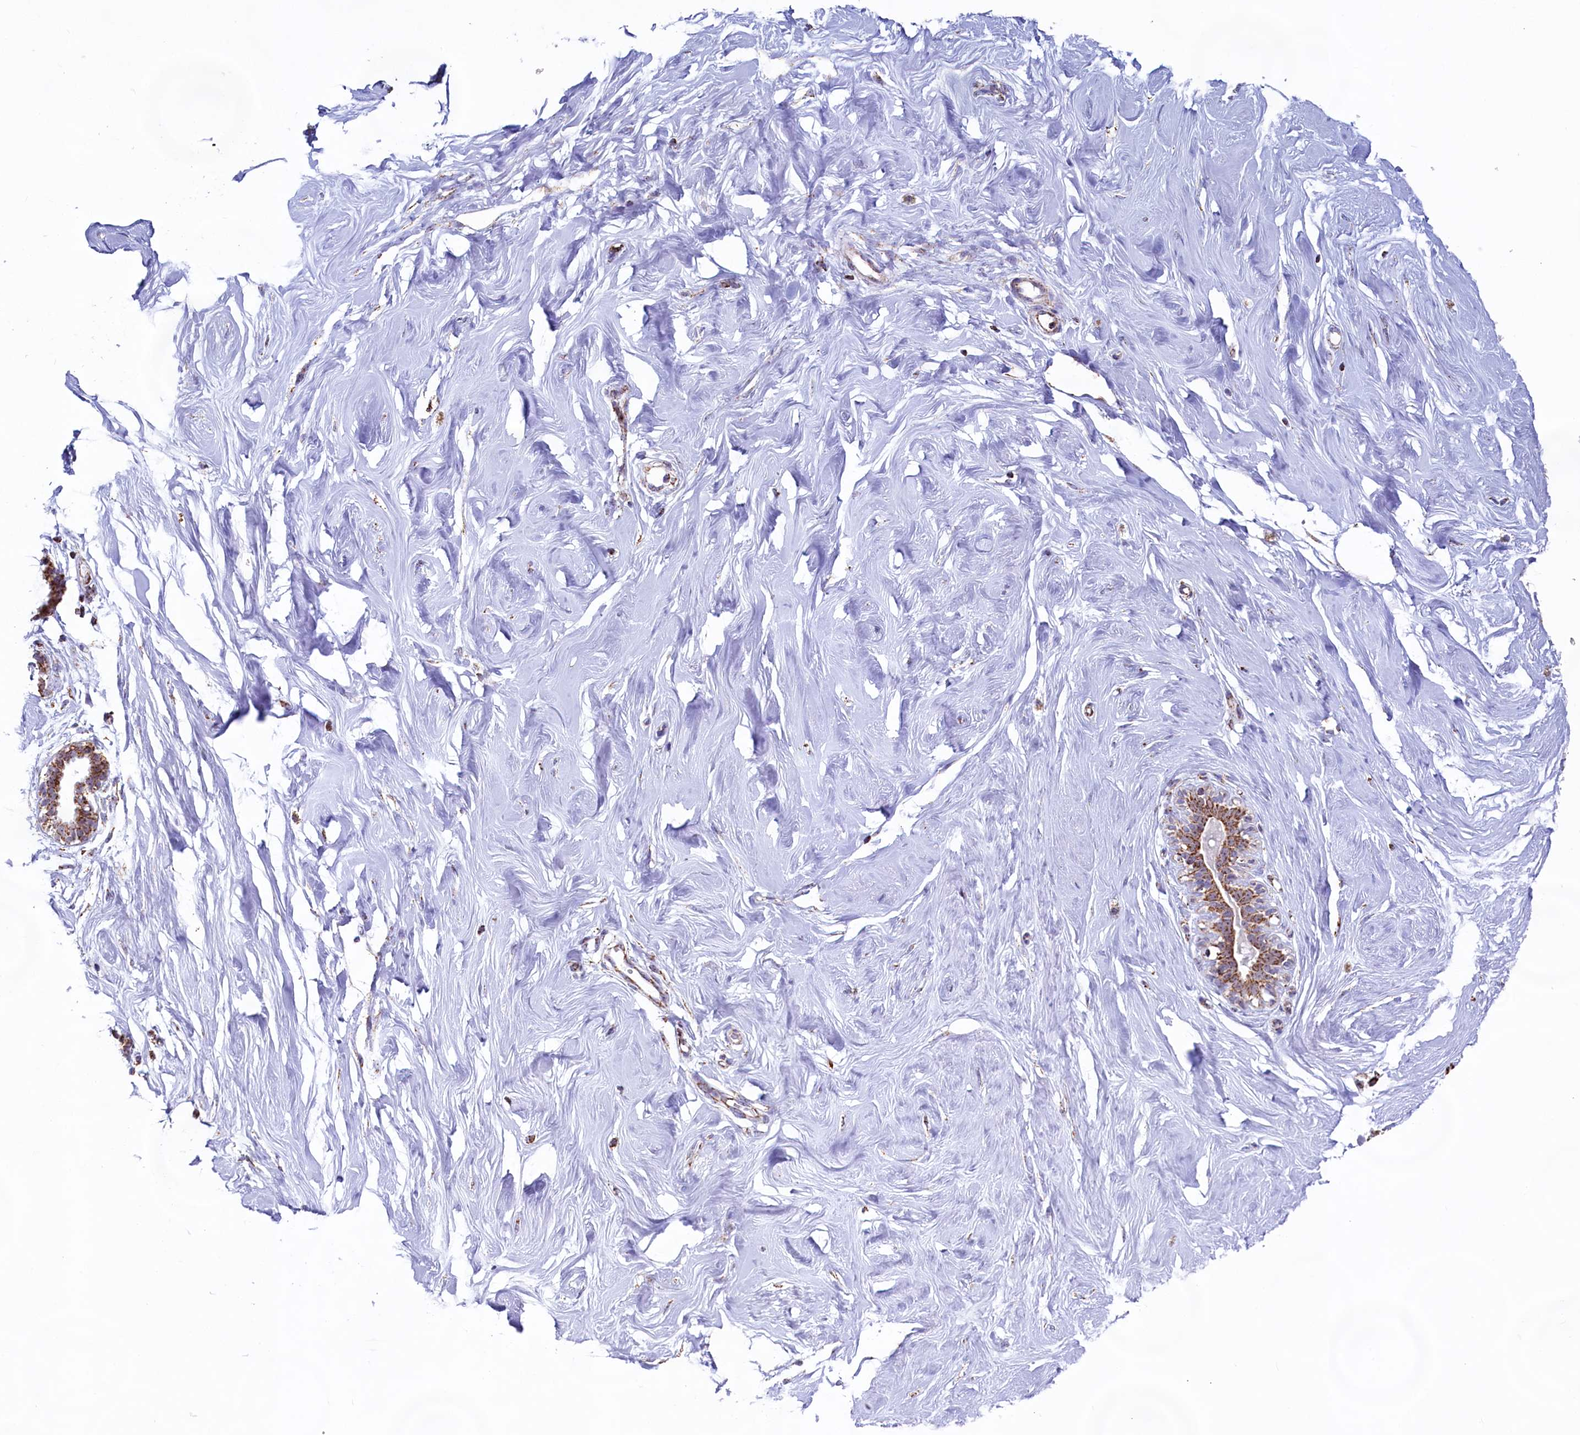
{"staining": {"intensity": "moderate", "quantity": ">75%", "location": "cytoplasmic/membranous"}, "tissue": "breast", "cell_type": "Adipocytes", "image_type": "normal", "snomed": [{"axis": "morphology", "description": "Normal tissue, NOS"}, {"axis": "morphology", "description": "Adenoma, NOS"}, {"axis": "topography", "description": "Breast"}], "caption": "This is an image of immunohistochemistry staining of unremarkable breast, which shows moderate staining in the cytoplasmic/membranous of adipocytes.", "gene": "C1D", "patient": {"sex": "female", "age": 23}}